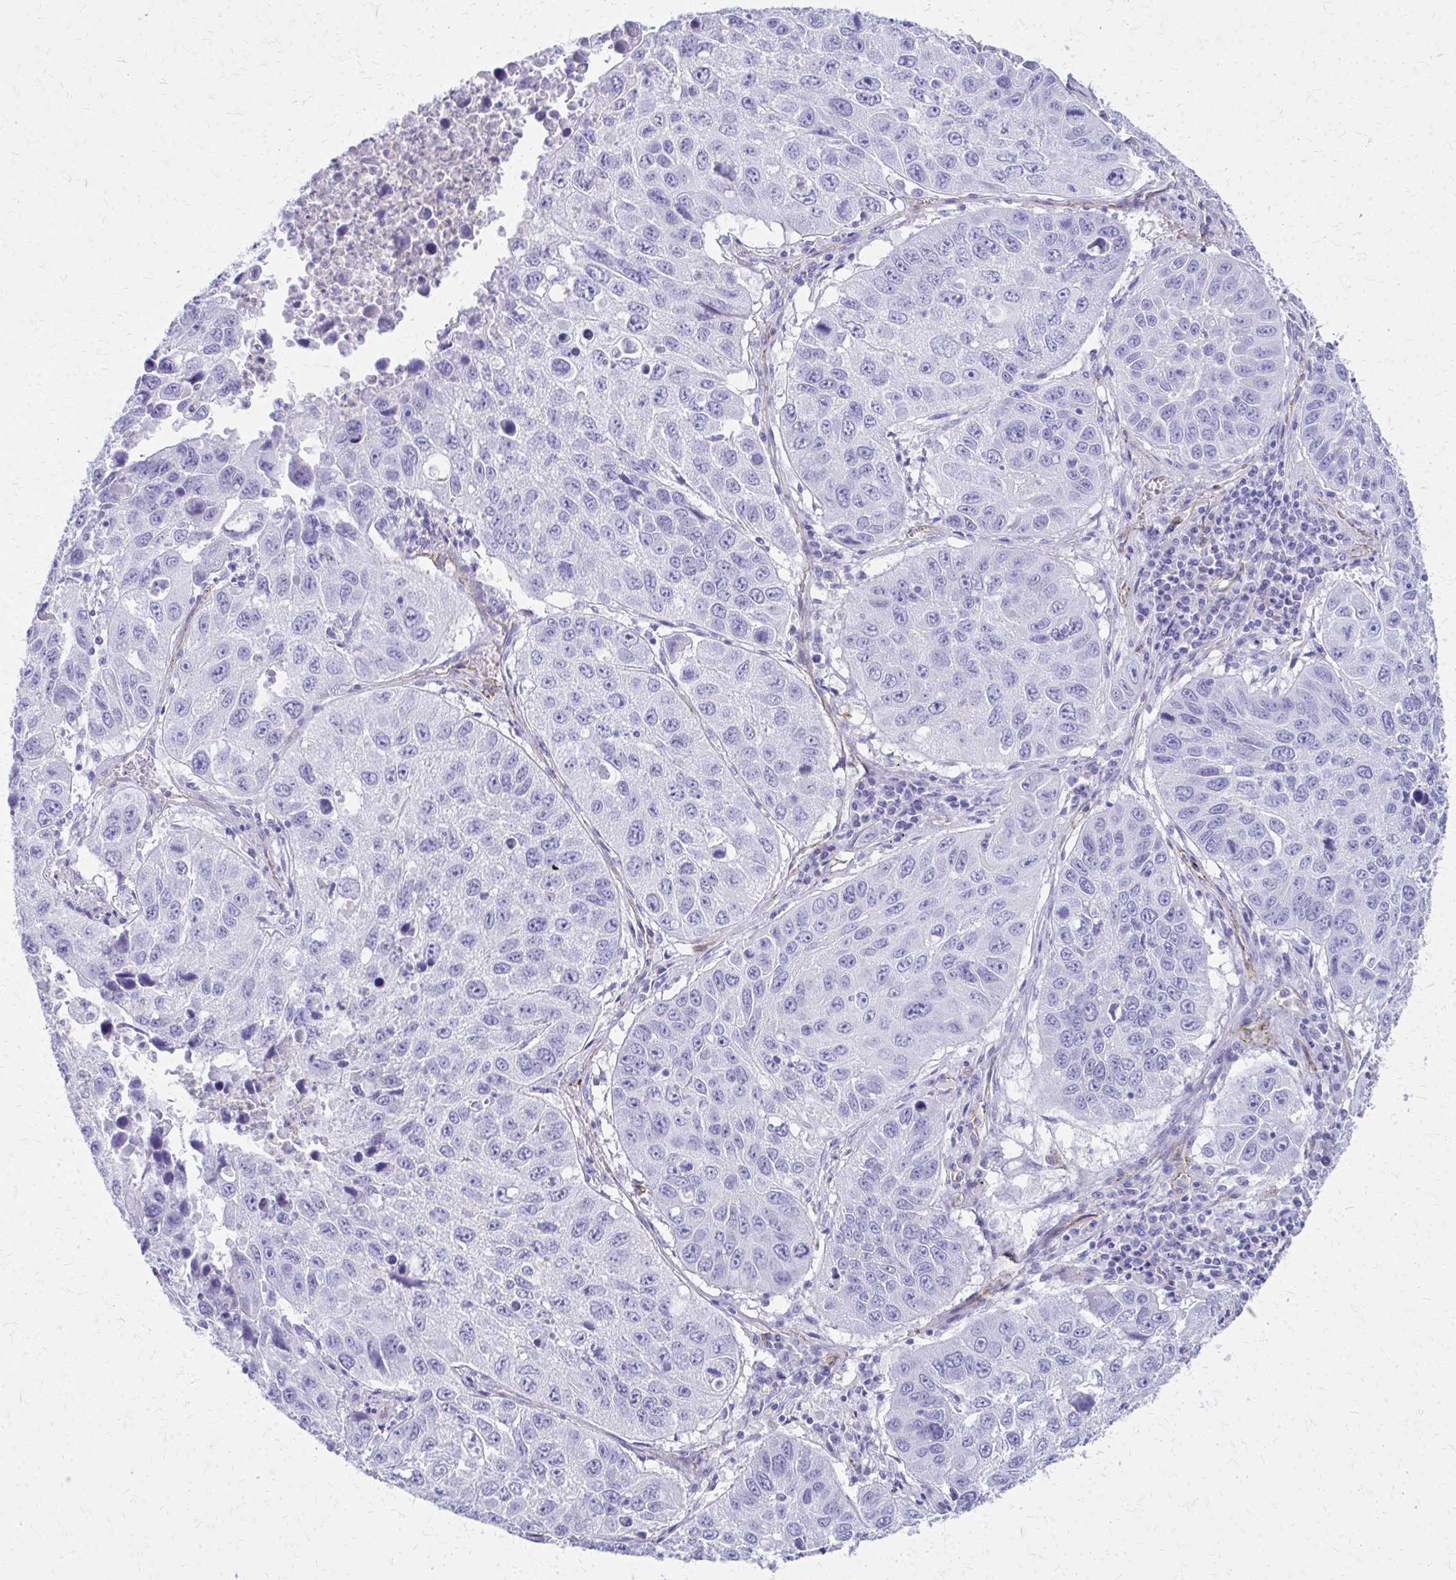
{"staining": {"intensity": "negative", "quantity": "none", "location": "none"}, "tissue": "lung cancer", "cell_type": "Tumor cells", "image_type": "cancer", "snomed": [{"axis": "morphology", "description": "Squamous cell carcinoma, NOS"}, {"axis": "topography", "description": "Lung"}], "caption": "Human lung cancer (squamous cell carcinoma) stained for a protein using immunohistochemistry (IHC) exhibits no positivity in tumor cells.", "gene": "TPSG1", "patient": {"sex": "female", "age": 61}}